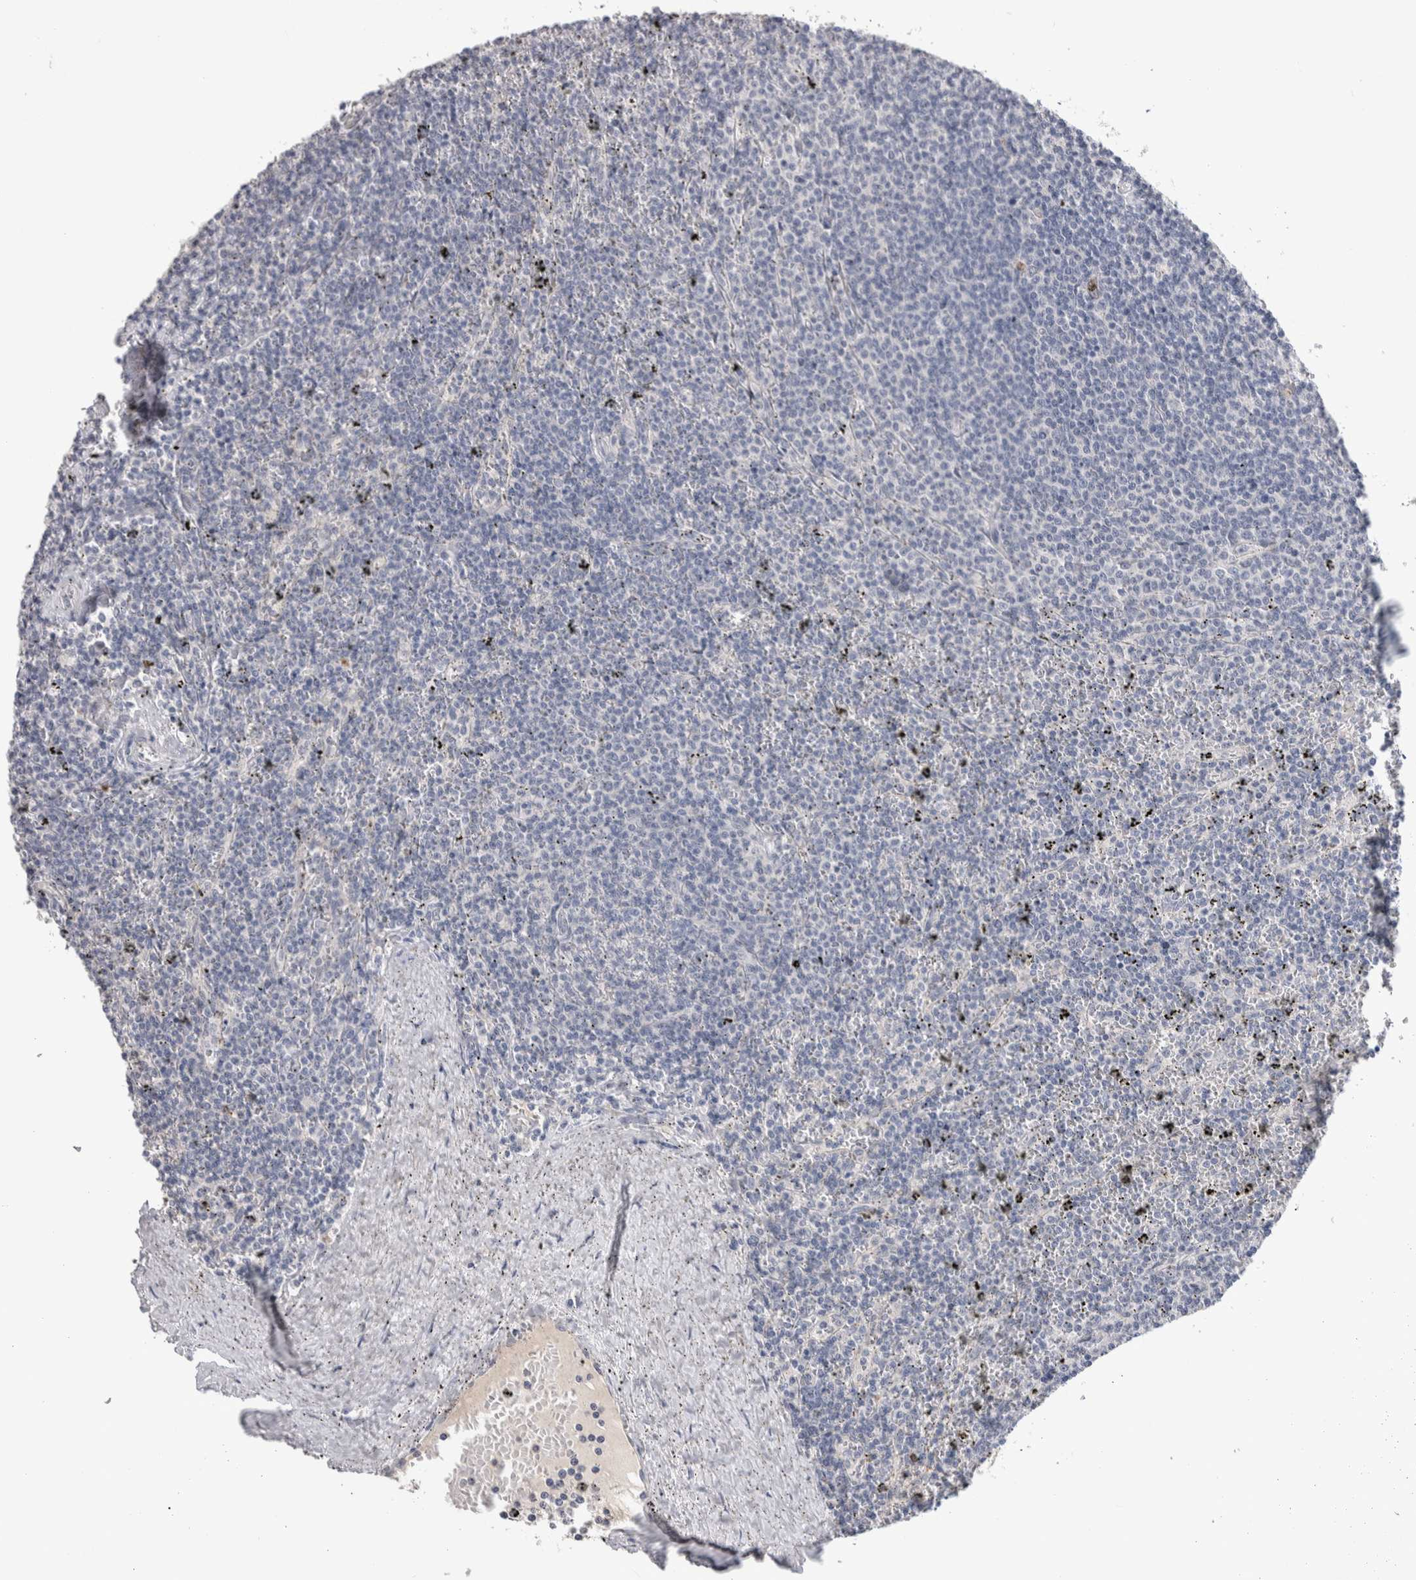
{"staining": {"intensity": "negative", "quantity": "none", "location": "none"}, "tissue": "lymphoma", "cell_type": "Tumor cells", "image_type": "cancer", "snomed": [{"axis": "morphology", "description": "Malignant lymphoma, non-Hodgkin's type, Low grade"}, {"axis": "topography", "description": "Spleen"}], "caption": "Lymphoma stained for a protein using IHC shows no expression tumor cells.", "gene": "TMEM102", "patient": {"sex": "female", "age": 50}}